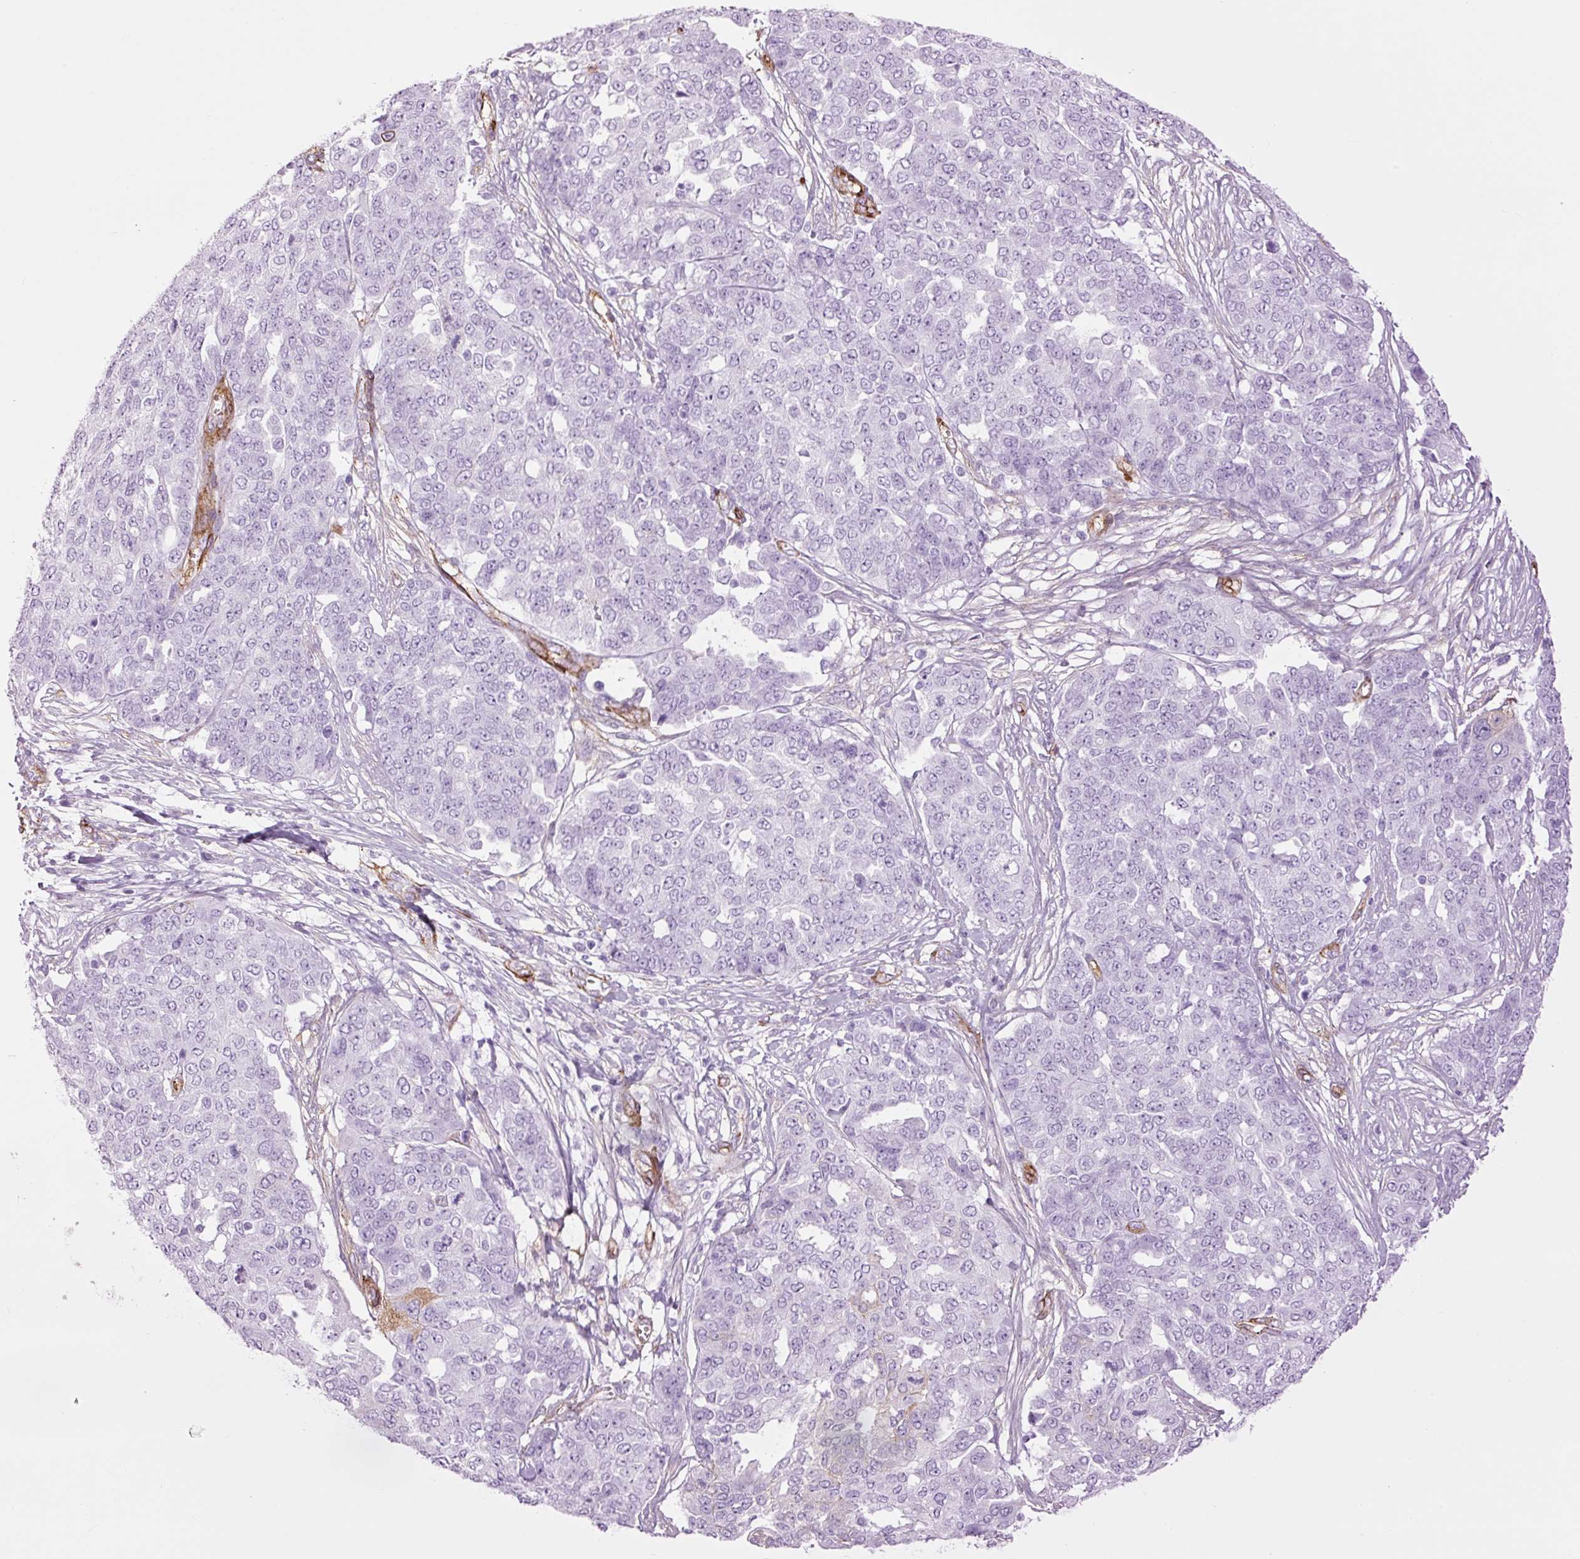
{"staining": {"intensity": "negative", "quantity": "none", "location": "none"}, "tissue": "ovarian cancer", "cell_type": "Tumor cells", "image_type": "cancer", "snomed": [{"axis": "morphology", "description": "Cystadenocarcinoma, serous, NOS"}, {"axis": "topography", "description": "Soft tissue"}, {"axis": "topography", "description": "Ovary"}], "caption": "The micrograph displays no significant positivity in tumor cells of ovarian cancer (serous cystadenocarcinoma).", "gene": "CAV1", "patient": {"sex": "female", "age": 57}}